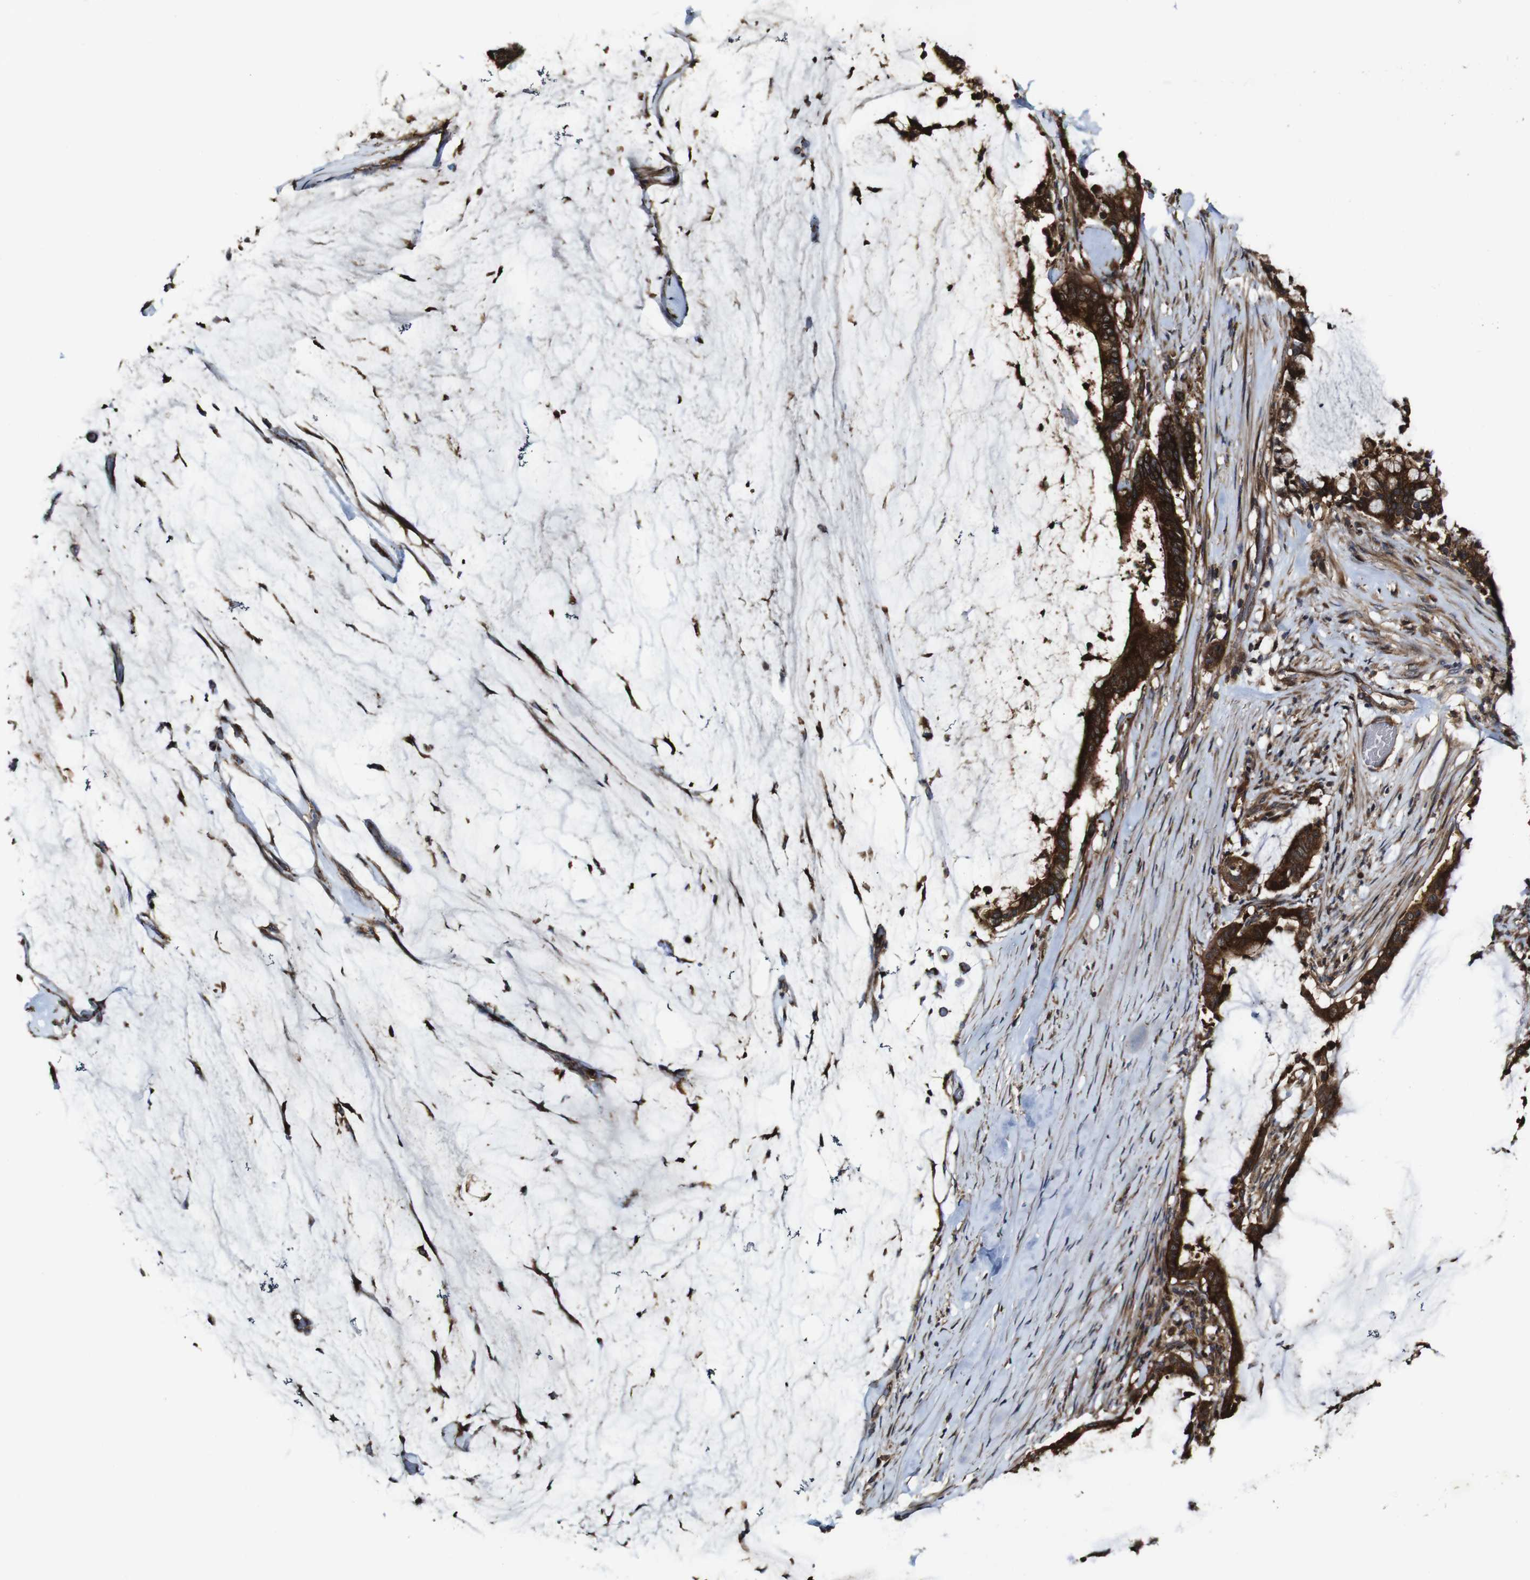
{"staining": {"intensity": "strong", "quantity": ">75%", "location": "cytoplasmic/membranous"}, "tissue": "pancreatic cancer", "cell_type": "Tumor cells", "image_type": "cancer", "snomed": [{"axis": "morphology", "description": "Adenocarcinoma, NOS"}, {"axis": "topography", "description": "Pancreas"}], "caption": "Brown immunohistochemical staining in human pancreatic cancer exhibits strong cytoplasmic/membranous expression in approximately >75% of tumor cells.", "gene": "TNIK", "patient": {"sex": "male", "age": 41}}